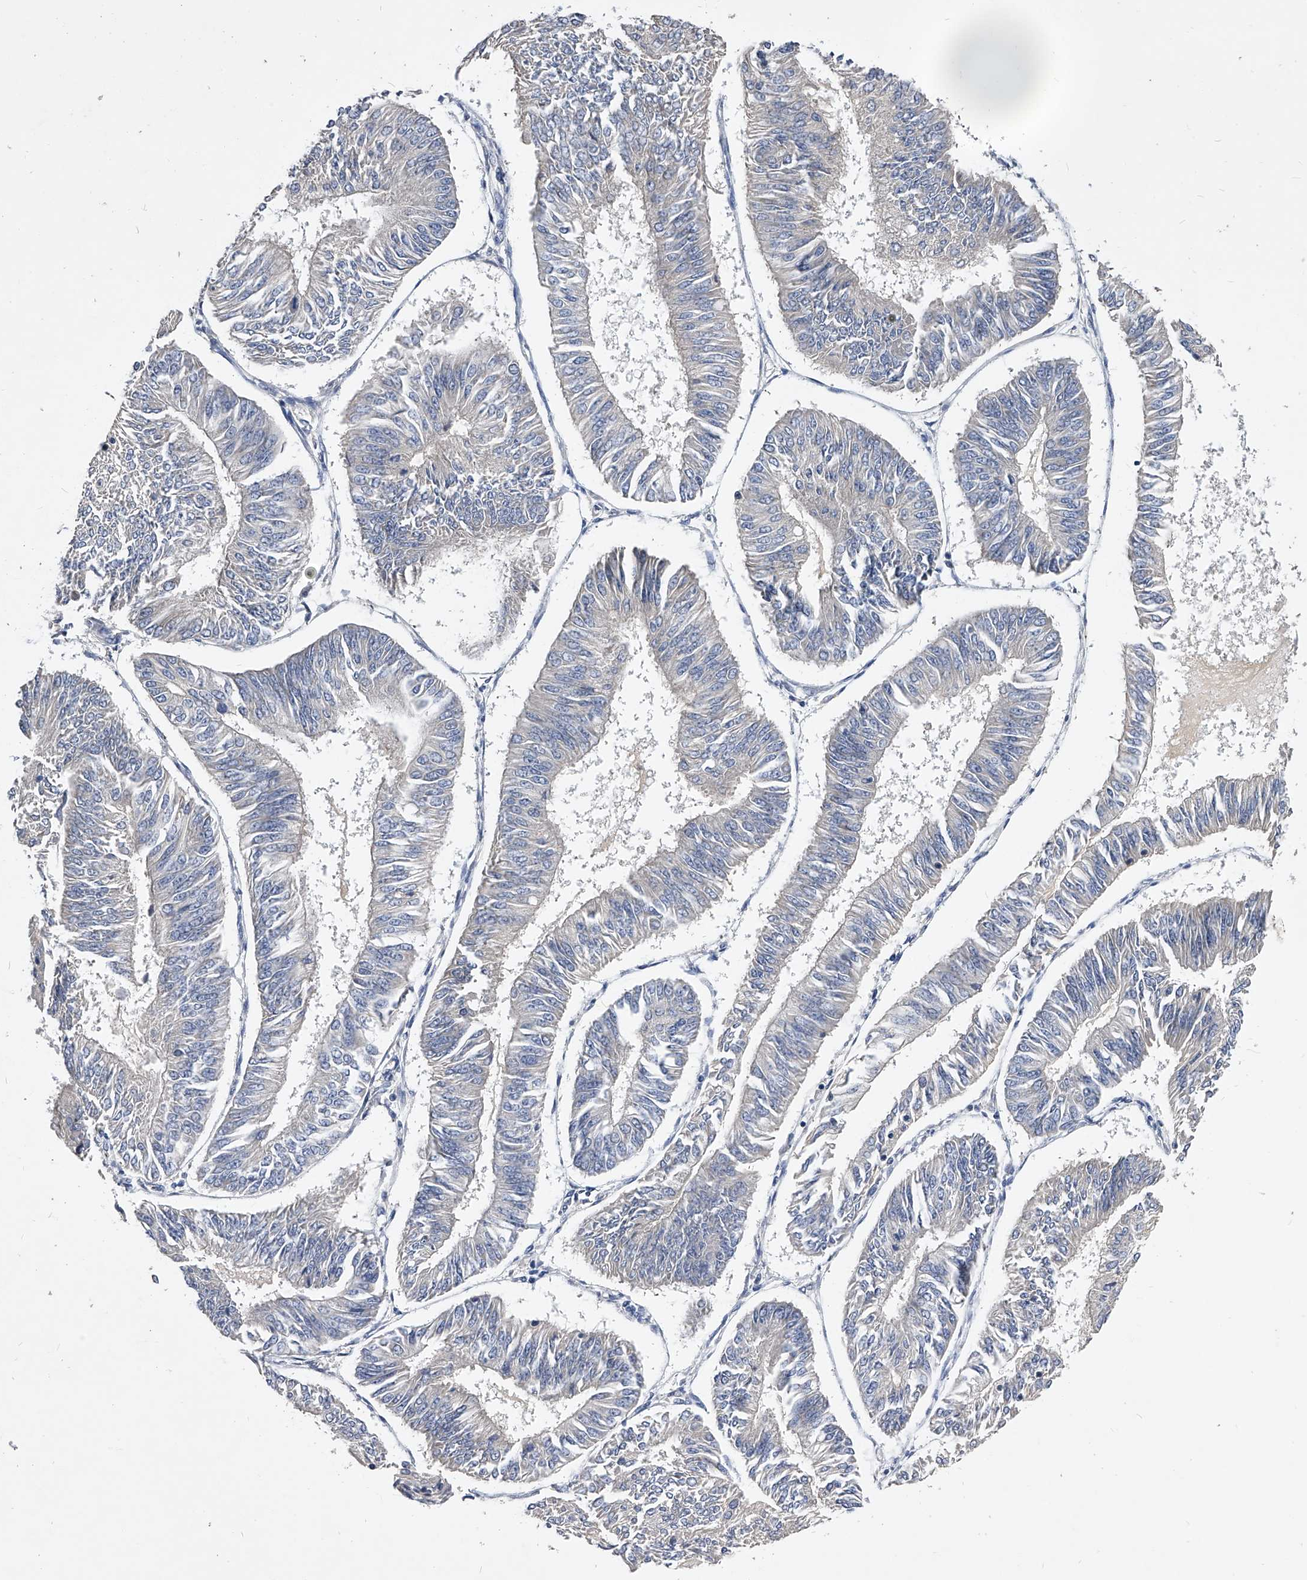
{"staining": {"intensity": "negative", "quantity": "none", "location": "none"}, "tissue": "endometrial cancer", "cell_type": "Tumor cells", "image_type": "cancer", "snomed": [{"axis": "morphology", "description": "Adenocarcinoma, NOS"}, {"axis": "topography", "description": "Endometrium"}], "caption": "Immunohistochemistry photomicrograph of endometrial adenocarcinoma stained for a protein (brown), which shows no expression in tumor cells. Brightfield microscopy of IHC stained with DAB (brown) and hematoxylin (blue), captured at high magnification.", "gene": "ARL4C", "patient": {"sex": "female", "age": 58}}